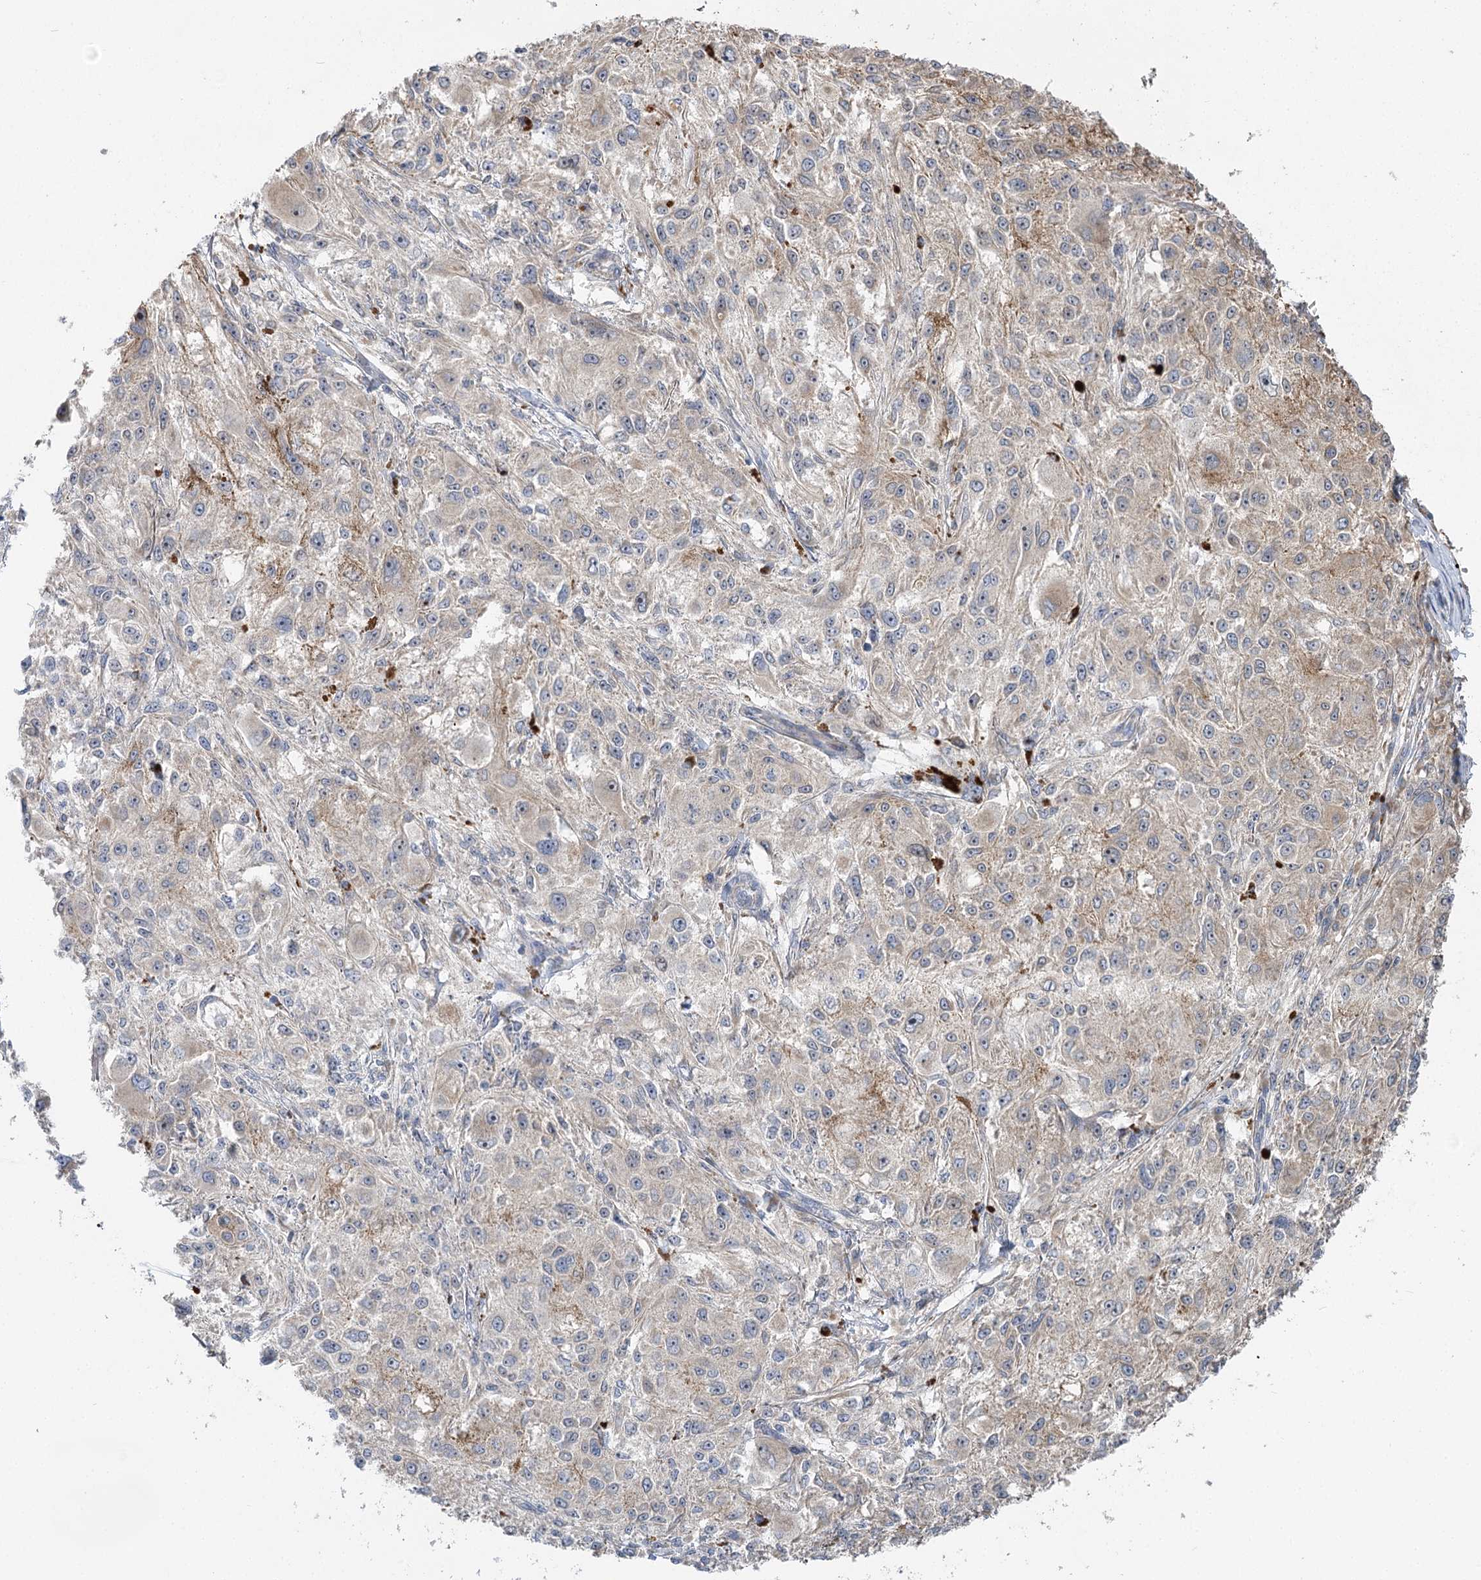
{"staining": {"intensity": "weak", "quantity": "<25%", "location": "cytoplasmic/membranous"}, "tissue": "melanoma", "cell_type": "Tumor cells", "image_type": "cancer", "snomed": [{"axis": "morphology", "description": "Necrosis, NOS"}, {"axis": "morphology", "description": "Malignant melanoma, NOS"}, {"axis": "topography", "description": "Skin"}], "caption": "An immunohistochemistry micrograph of melanoma is shown. There is no staining in tumor cells of melanoma.", "gene": "KIAA0825", "patient": {"sex": "female", "age": 87}}